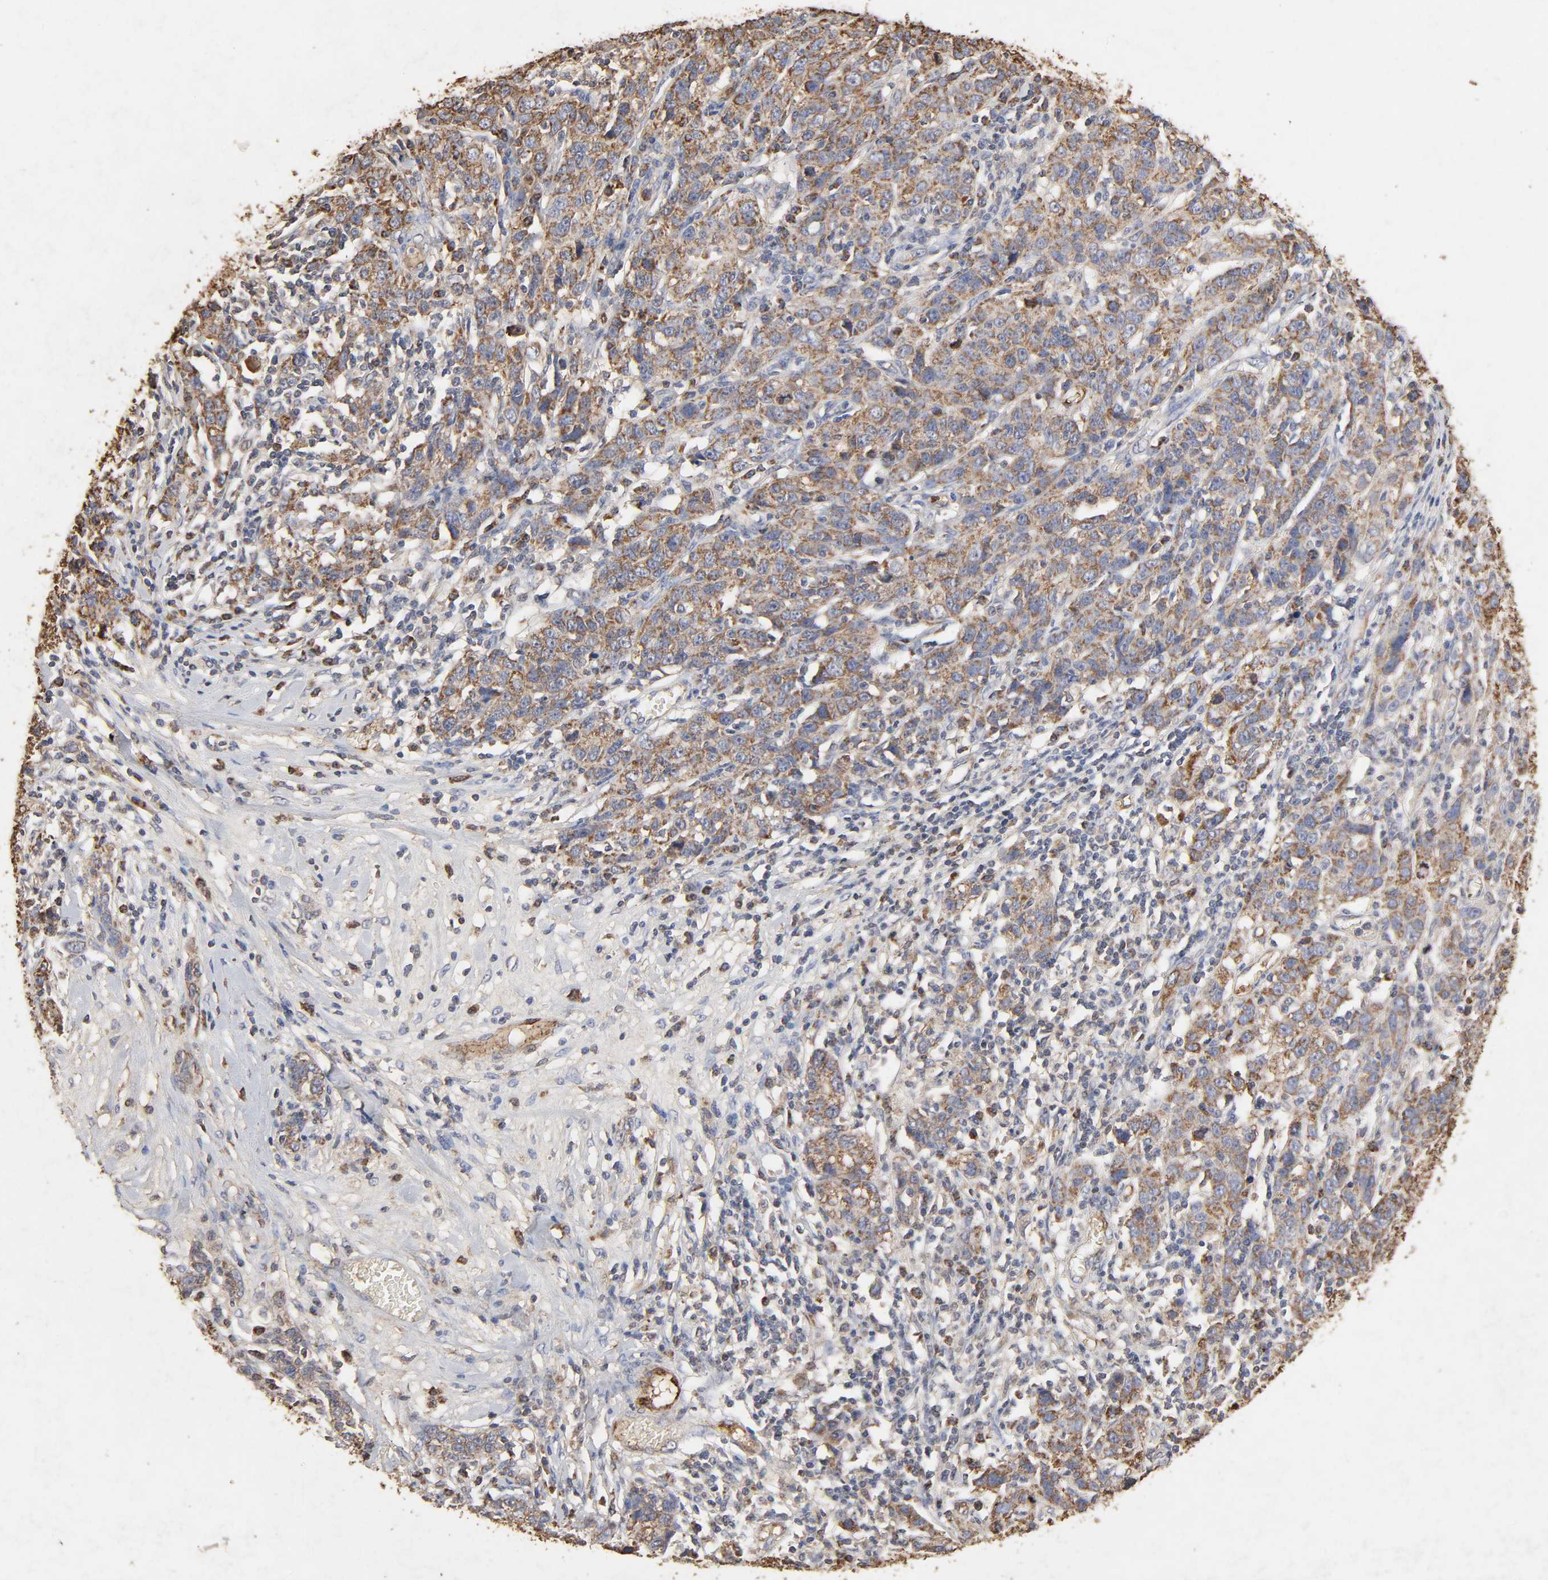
{"staining": {"intensity": "moderate", "quantity": ">75%", "location": "cytoplasmic/membranous"}, "tissue": "ovarian cancer", "cell_type": "Tumor cells", "image_type": "cancer", "snomed": [{"axis": "morphology", "description": "Cystadenocarcinoma, serous, NOS"}, {"axis": "topography", "description": "Ovary"}], "caption": "A brown stain labels moderate cytoplasmic/membranous staining of a protein in ovarian serous cystadenocarcinoma tumor cells. Nuclei are stained in blue.", "gene": "CYCS", "patient": {"sex": "female", "age": 71}}